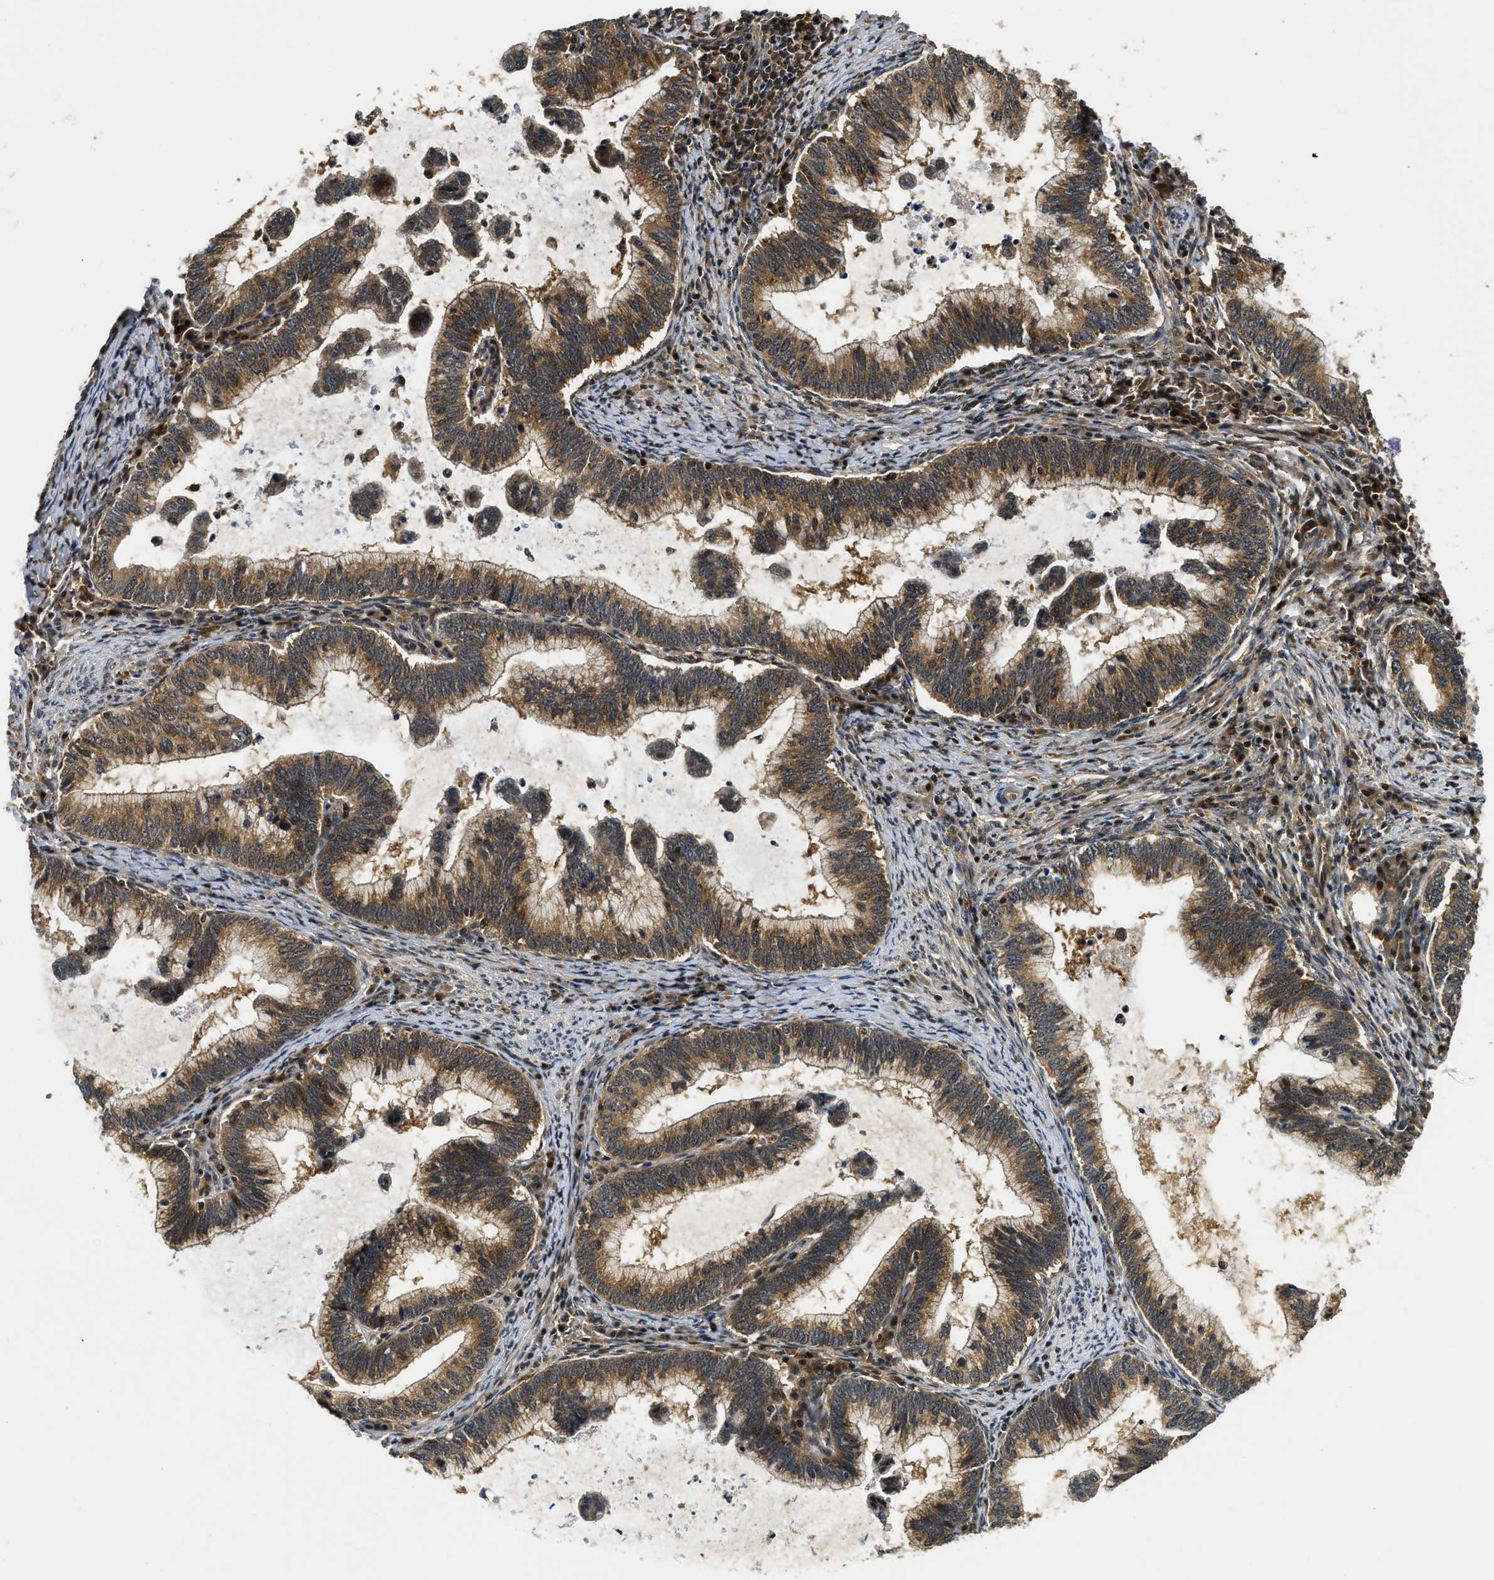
{"staining": {"intensity": "moderate", "quantity": ">75%", "location": "cytoplasmic/membranous"}, "tissue": "cervical cancer", "cell_type": "Tumor cells", "image_type": "cancer", "snomed": [{"axis": "morphology", "description": "Adenocarcinoma, NOS"}, {"axis": "topography", "description": "Cervix"}], "caption": "Immunohistochemistry (IHC) (DAB (3,3'-diaminobenzidine)) staining of human cervical adenocarcinoma reveals moderate cytoplasmic/membranous protein staining in about >75% of tumor cells.", "gene": "ADSL", "patient": {"sex": "female", "age": 36}}